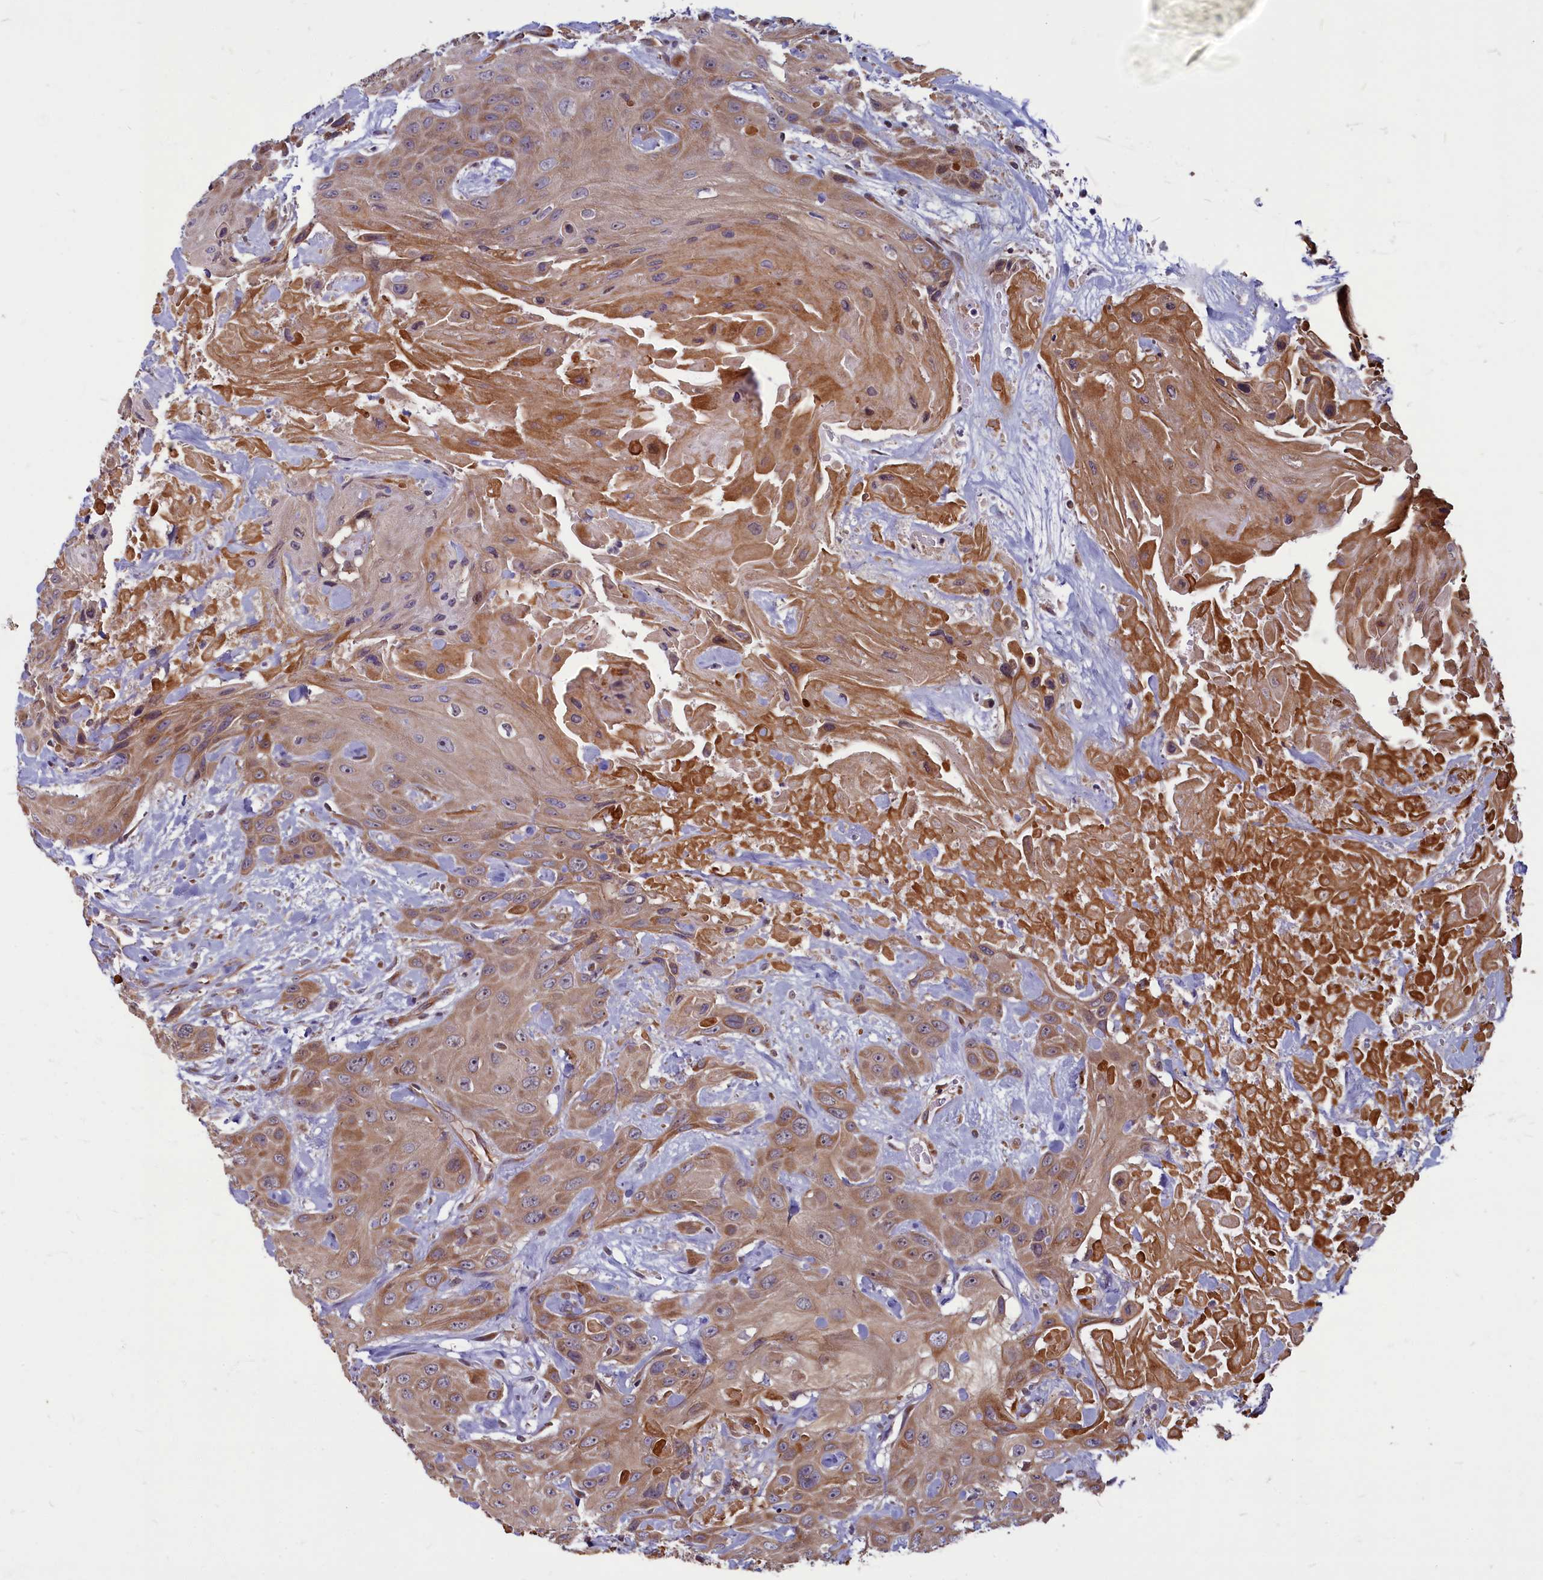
{"staining": {"intensity": "moderate", "quantity": ">75%", "location": "cytoplasmic/membranous"}, "tissue": "head and neck cancer", "cell_type": "Tumor cells", "image_type": "cancer", "snomed": [{"axis": "morphology", "description": "Squamous cell carcinoma, NOS"}, {"axis": "topography", "description": "Head-Neck"}], "caption": "About >75% of tumor cells in human head and neck cancer reveal moderate cytoplasmic/membranous protein positivity as visualized by brown immunohistochemical staining.", "gene": "MYCBP", "patient": {"sex": "male", "age": 81}}